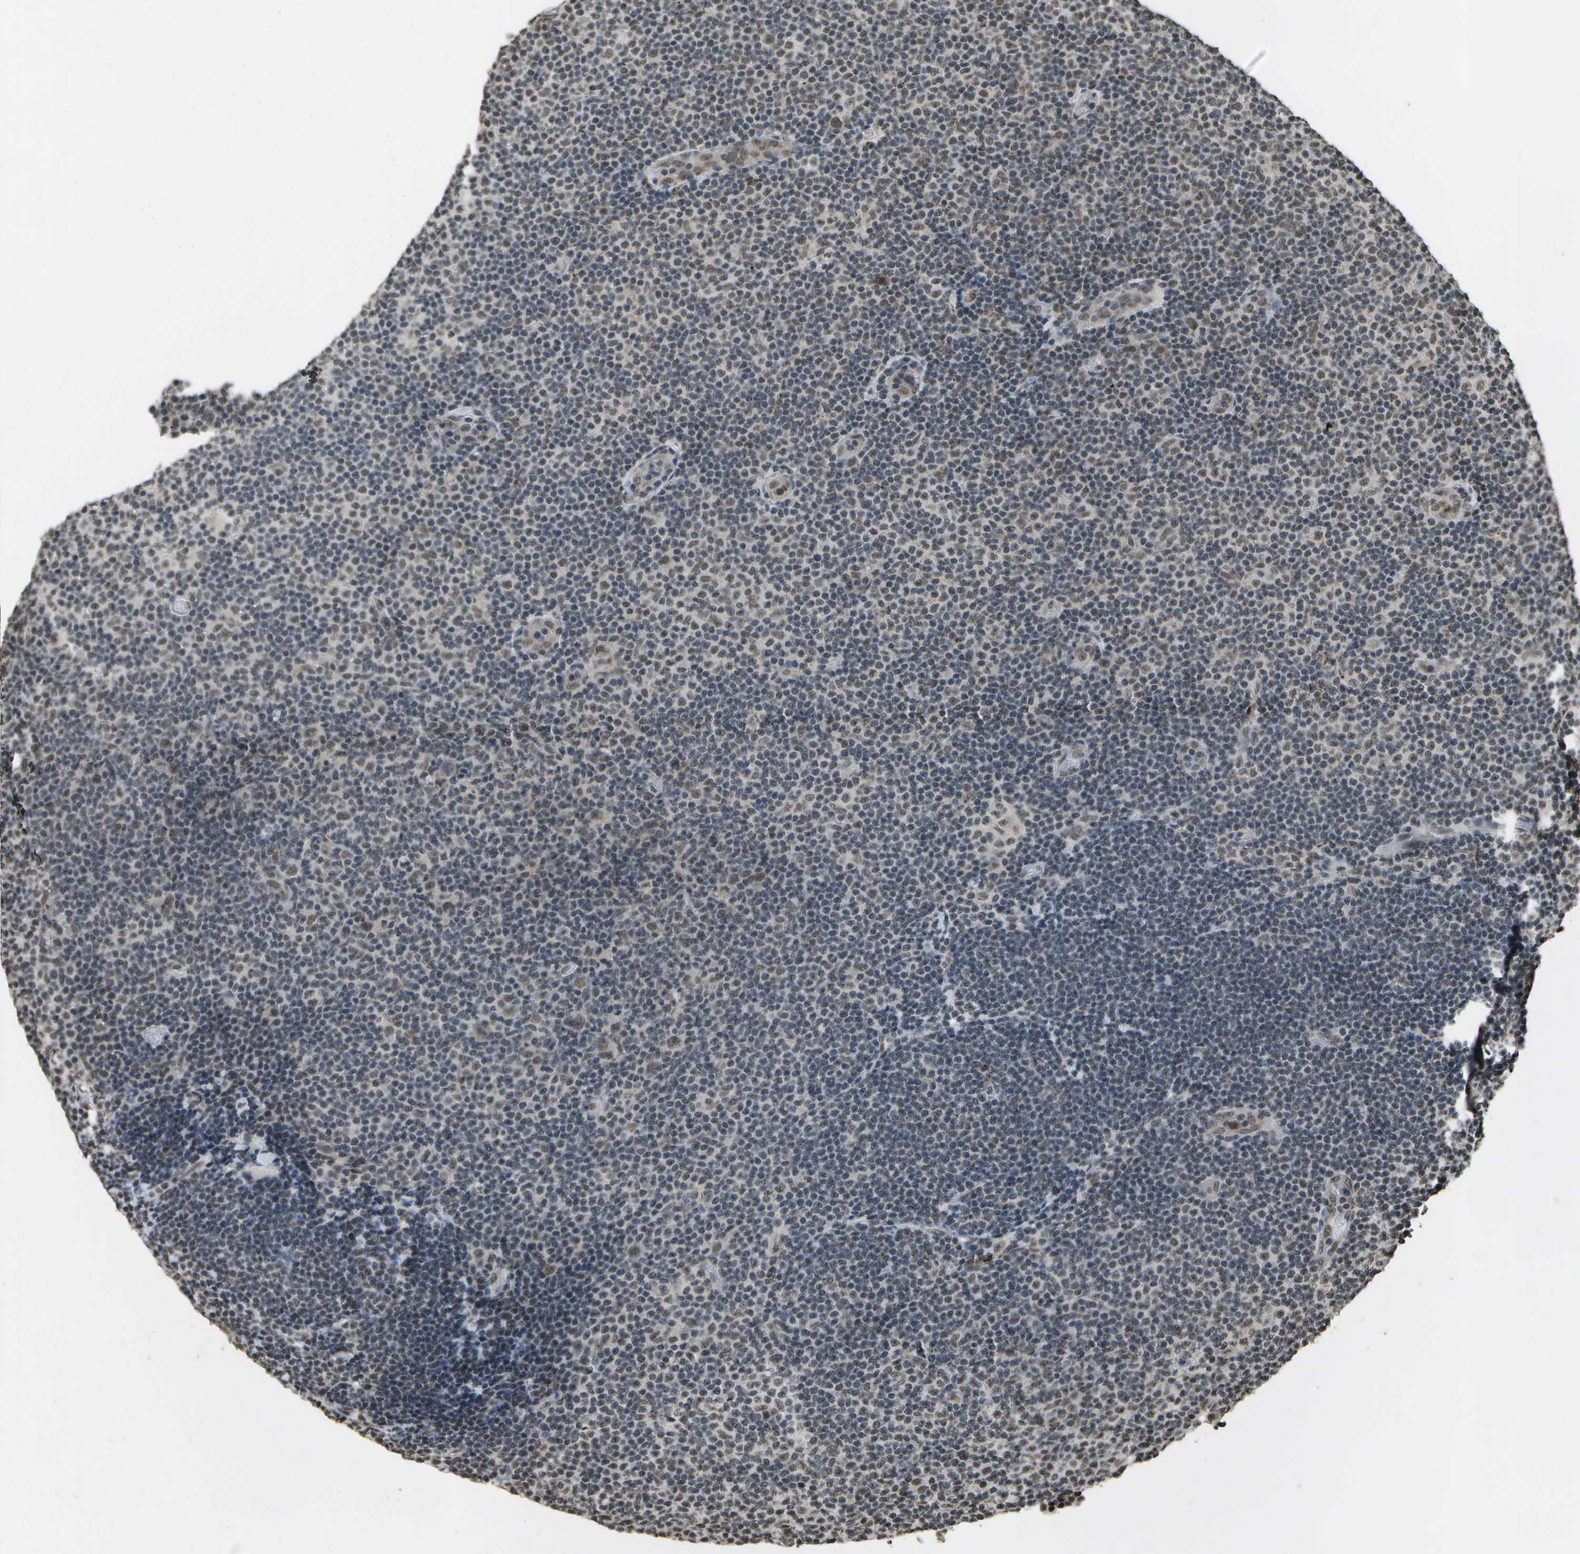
{"staining": {"intensity": "weak", "quantity": "25%-75%", "location": "nuclear"}, "tissue": "lymphoma", "cell_type": "Tumor cells", "image_type": "cancer", "snomed": [{"axis": "morphology", "description": "Malignant lymphoma, non-Hodgkin's type, Low grade"}, {"axis": "topography", "description": "Lymph node"}], "caption": "Low-grade malignant lymphoma, non-Hodgkin's type tissue demonstrates weak nuclear staining in about 25%-75% of tumor cells, visualized by immunohistochemistry. The staining was performed using DAB, with brown indicating positive protein expression. Nuclei are stained blue with hematoxylin.", "gene": "SPEN", "patient": {"sex": "male", "age": 83}}